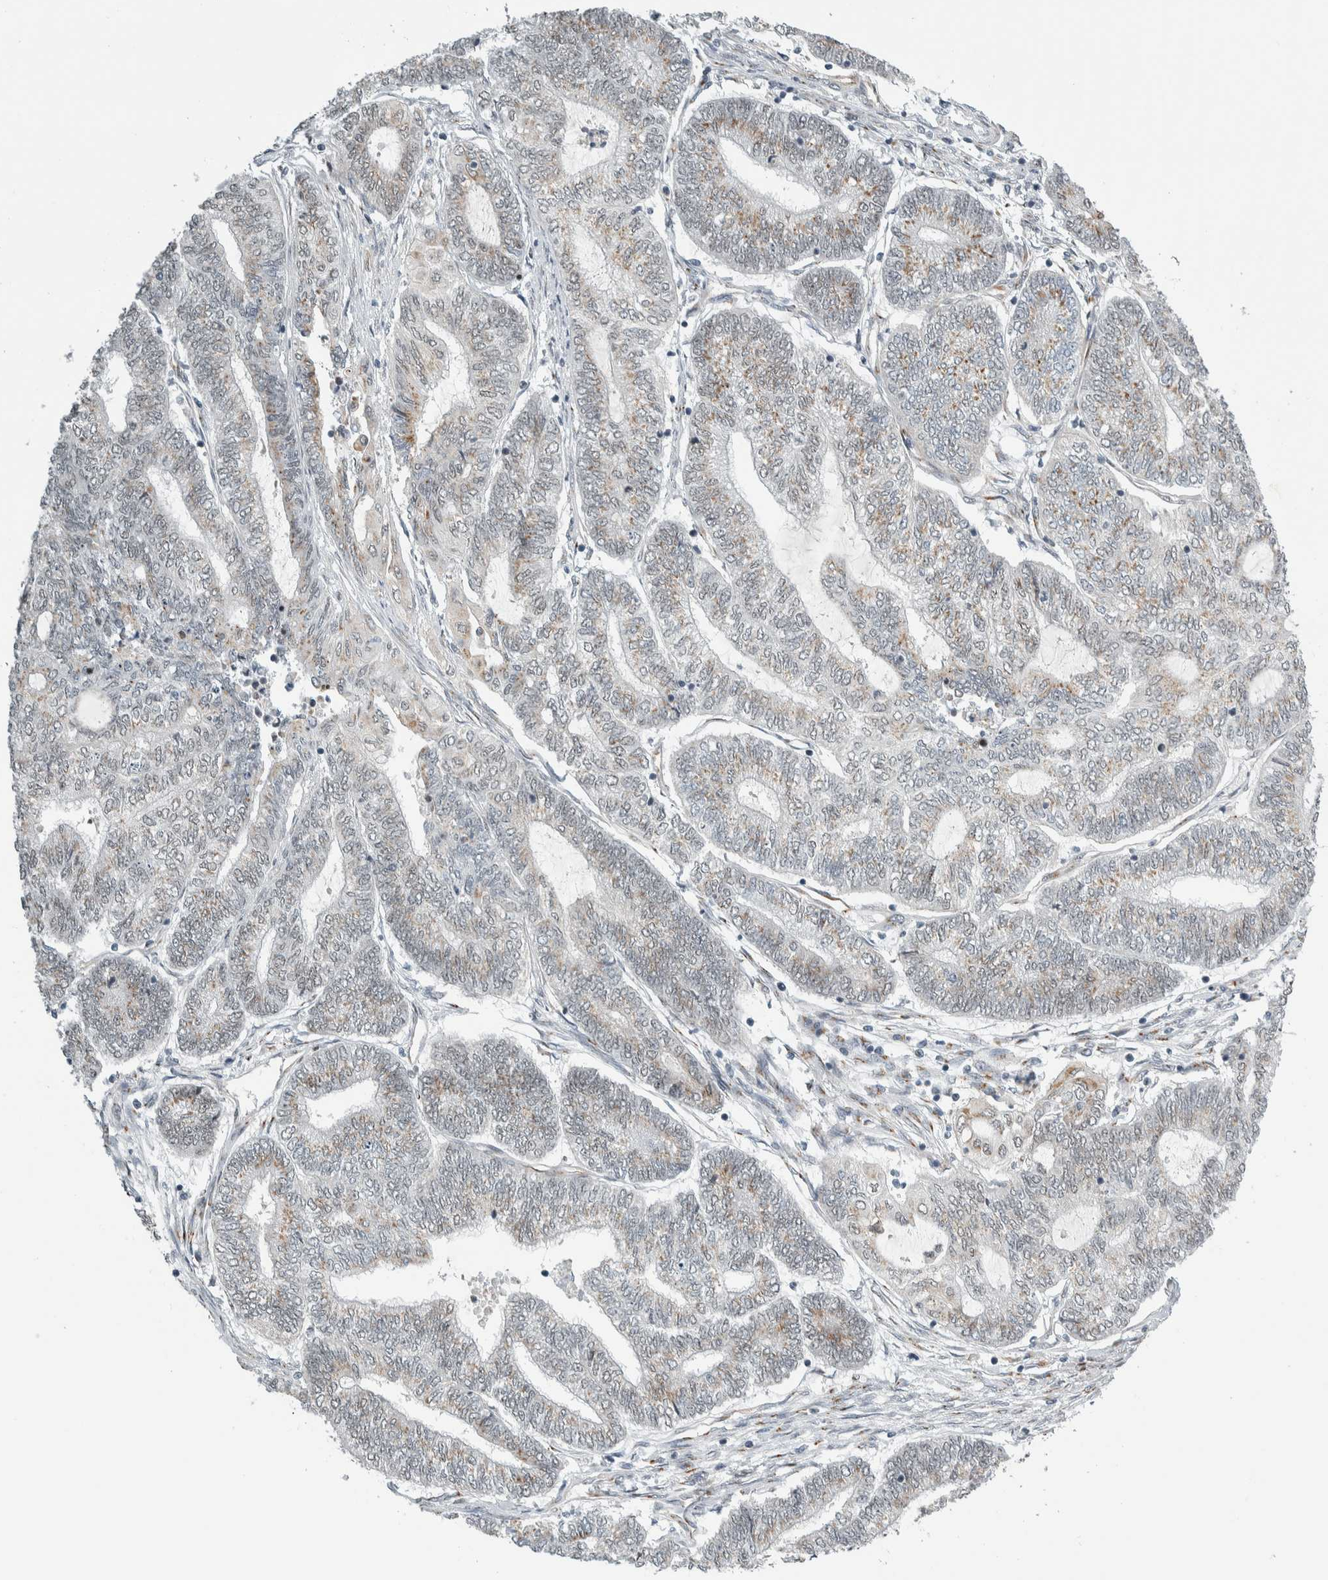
{"staining": {"intensity": "weak", "quantity": "<25%", "location": "cytoplasmic/membranous"}, "tissue": "endometrial cancer", "cell_type": "Tumor cells", "image_type": "cancer", "snomed": [{"axis": "morphology", "description": "Adenocarcinoma, NOS"}, {"axis": "topography", "description": "Uterus"}, {"axis": "topography", "description": "Endometrium"}], "caption": "Immunohistochemical staining of human endometrial cancer exhibits no significant staining in tumor cells. (Stains: DAB immunohistochemistry (IHC) with hematoxylin counter stain, Microscopy: brightfield microscopy at high magnification).", "gene": "ZMYND8", "patient": {"sex": "female", "age": 70}}